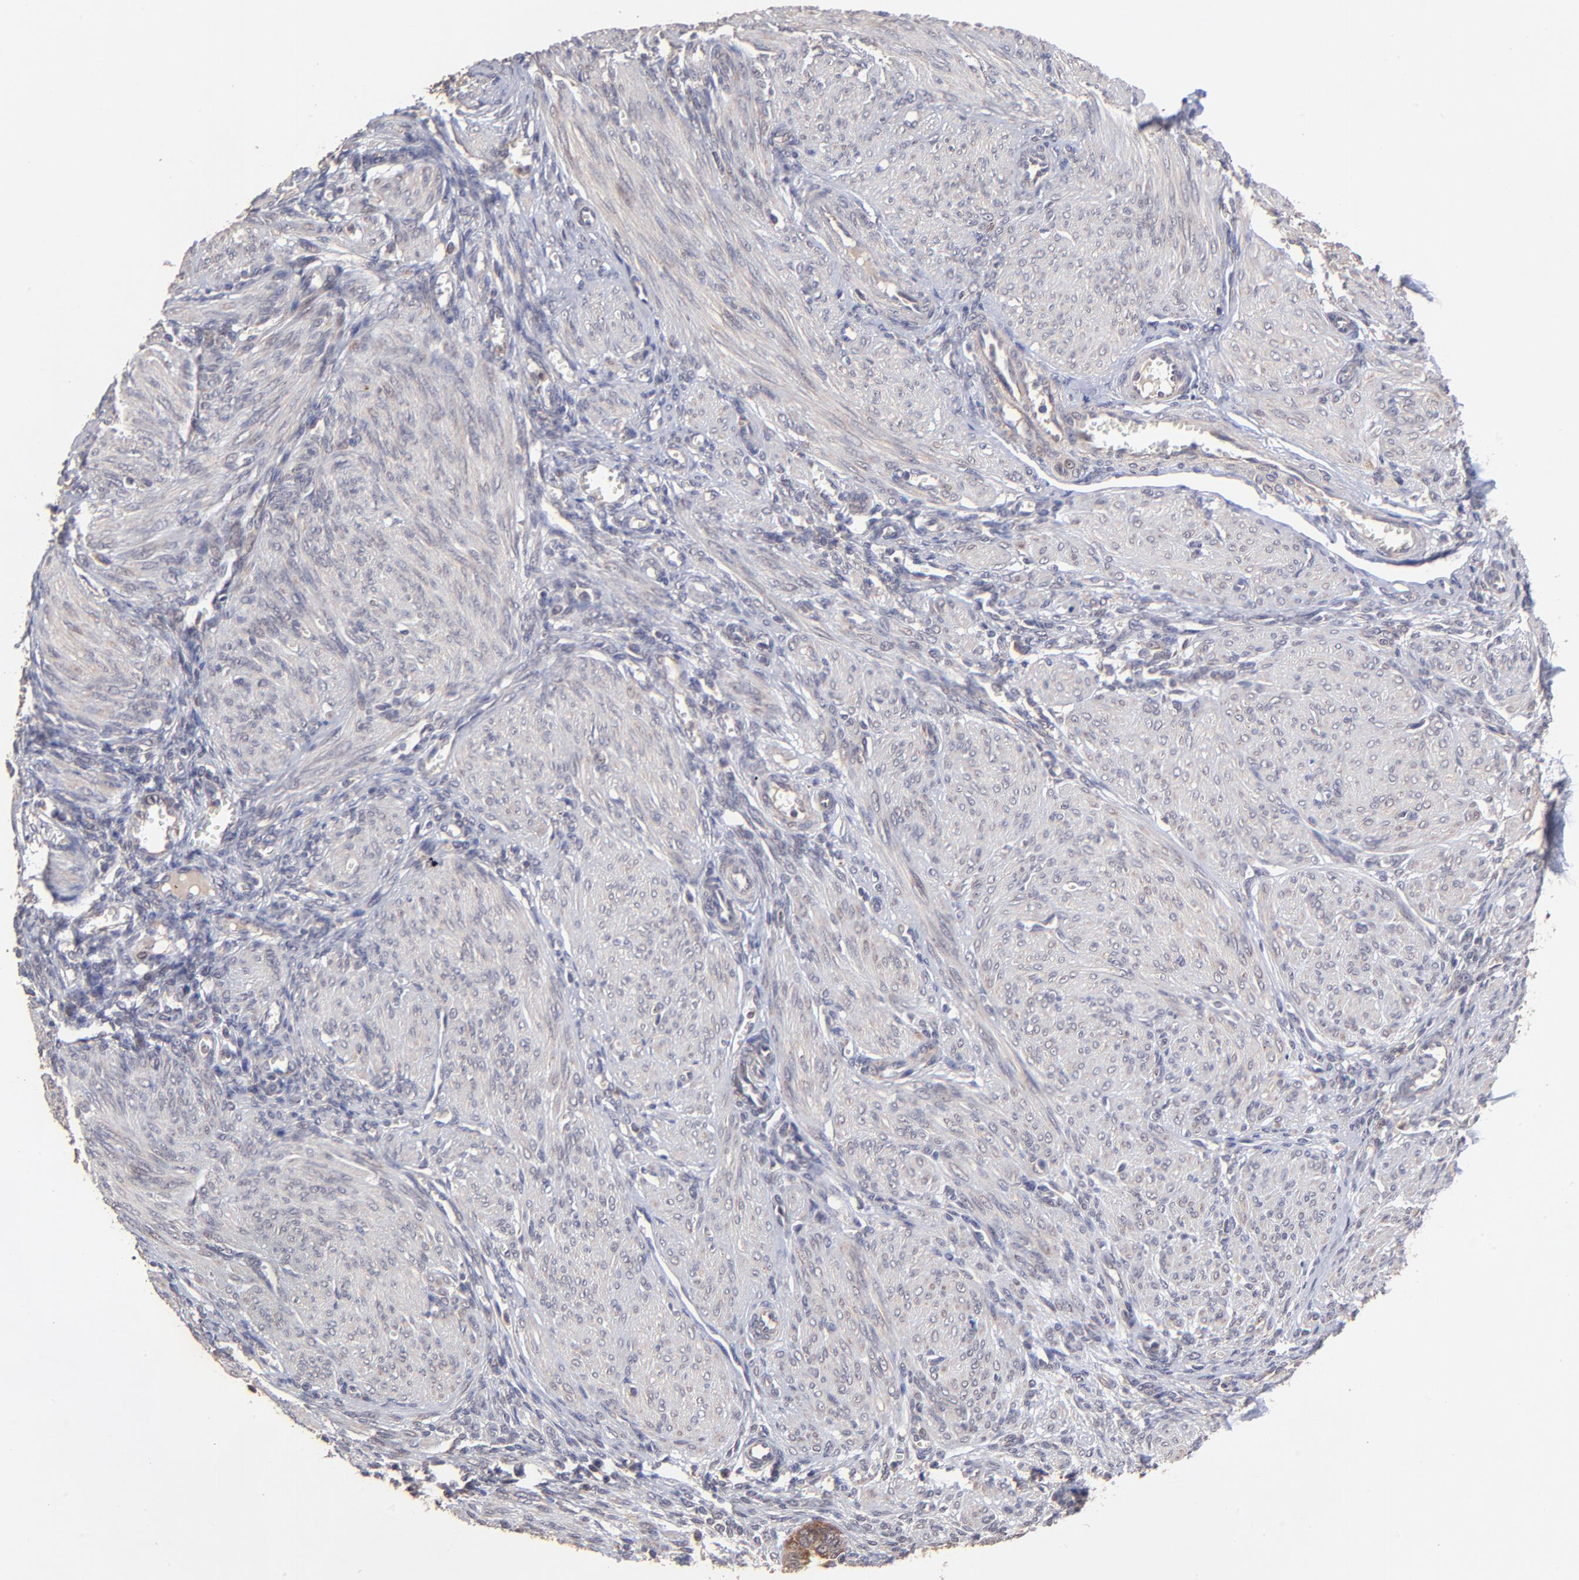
{"staining": {"intensity": "moderate", "quantity": ">75%", "location": "cytoplasmic/membranous"}, "tissue": "endometrium", "cell_type": "Cells in endometrial stroma", "image_type": "normal", "snomed": [{"axis": "morphology", "description": "Normal tissue, NOS"}, {"axis": "topography", "description": "Endometrium"}], "caption": "This micrograph displays immunohistochemistry (IHC) staining of benign human endometrium, with medium moderate cytoplasmic/membranous expression in about >75% of cells in endometrial stroma.", "gene": "BAIAP2L2", "patient": {"sex": "female", "age": 72}}